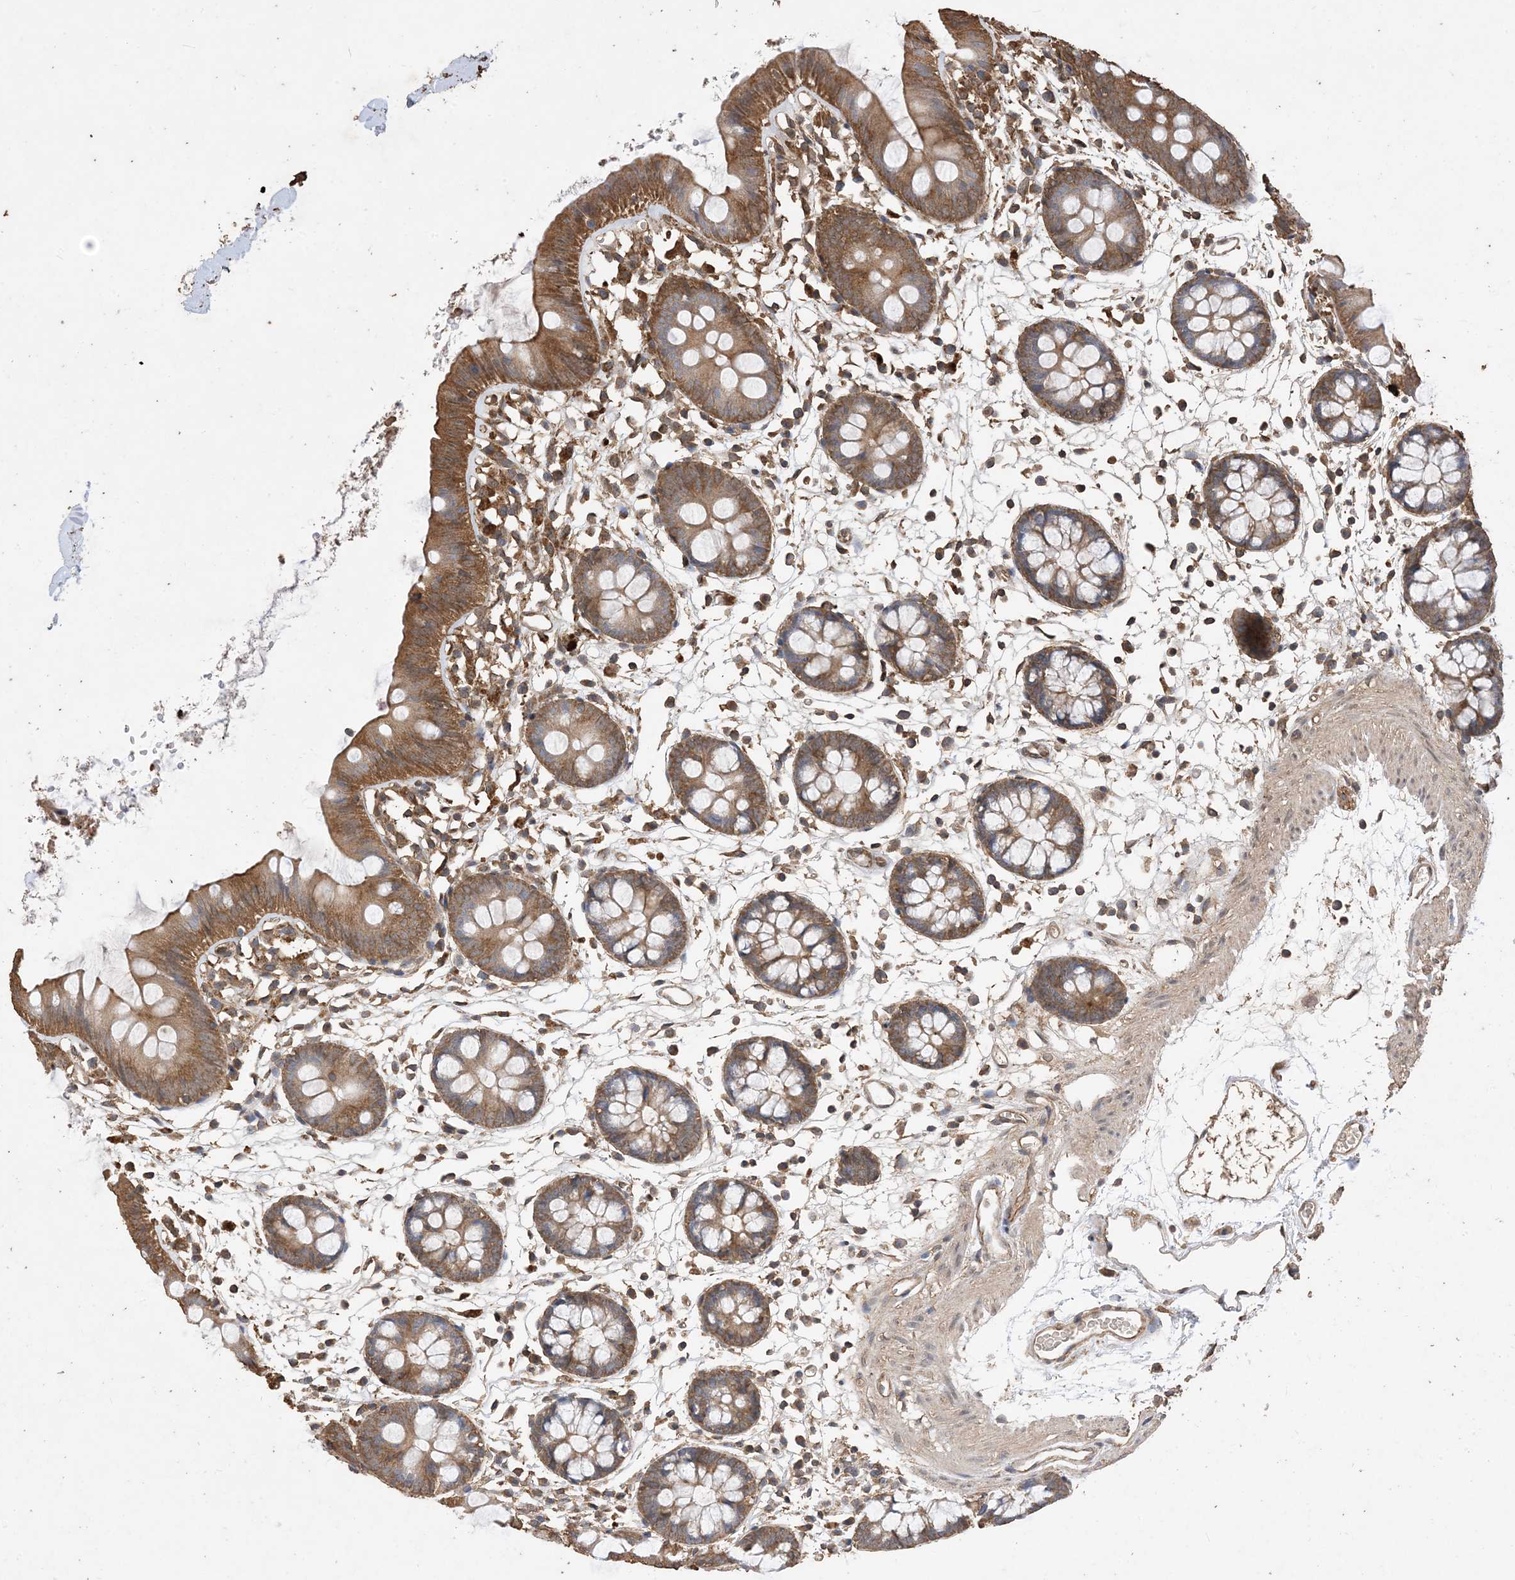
{"staining": {"intensity": "moderate", "quantity": ">75%", "location": "cytoplasmic/membranous"}, "tissue": "colon", "cell_type": "Endothelial cells", "image_type": "normal", "snomed": [{"axis": "morphology", "description": "Normal tissue, NOS"}, {"axis": "topography", "description": "Colon"}], "caption": "The immunohistochemical stain shows moderate cytoplasmic/membranous positivity in endothelial cells of unremarkable colon.", "gene": "ZKSCAN5", "patient": {"sex": "male", "age": 56}}